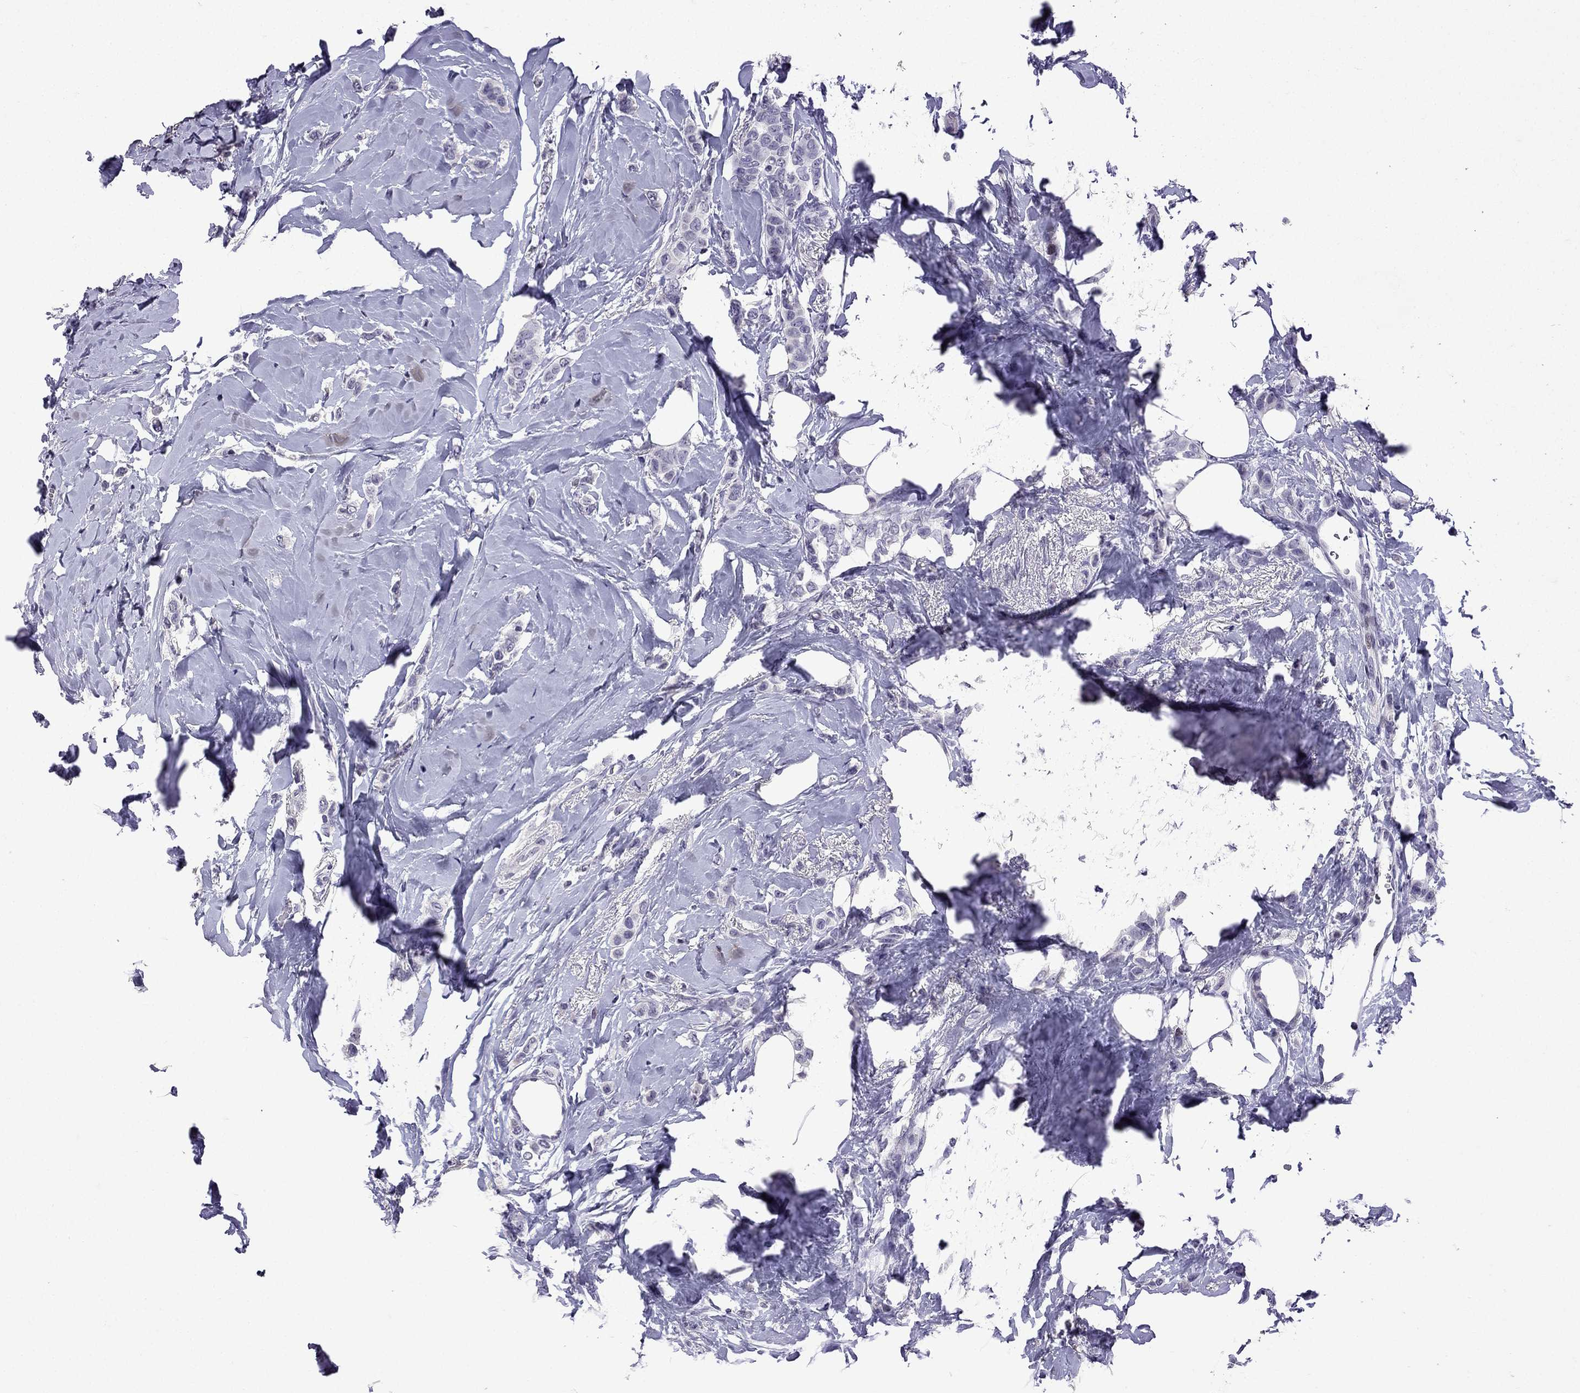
{"staining": {"intensity": "negative", "quantity": "none", "location": "none"}, "tissue": "breast cancer", "cell_type": "Tumor cells", "image_type": "cancer", "snomed": [{"axis": "morphology", "description": "Lobular carcinoma"}, {"axis": "topography", "description": "Breast"}], "caption": "High power microscopy image of an immunohistochemistry (IHC) histopathology image of lobular carcinoma (breast), revealing no significant expression in tumor cells.", "gene": "TTN", "patient": {"sex": "female", "age": 66}}